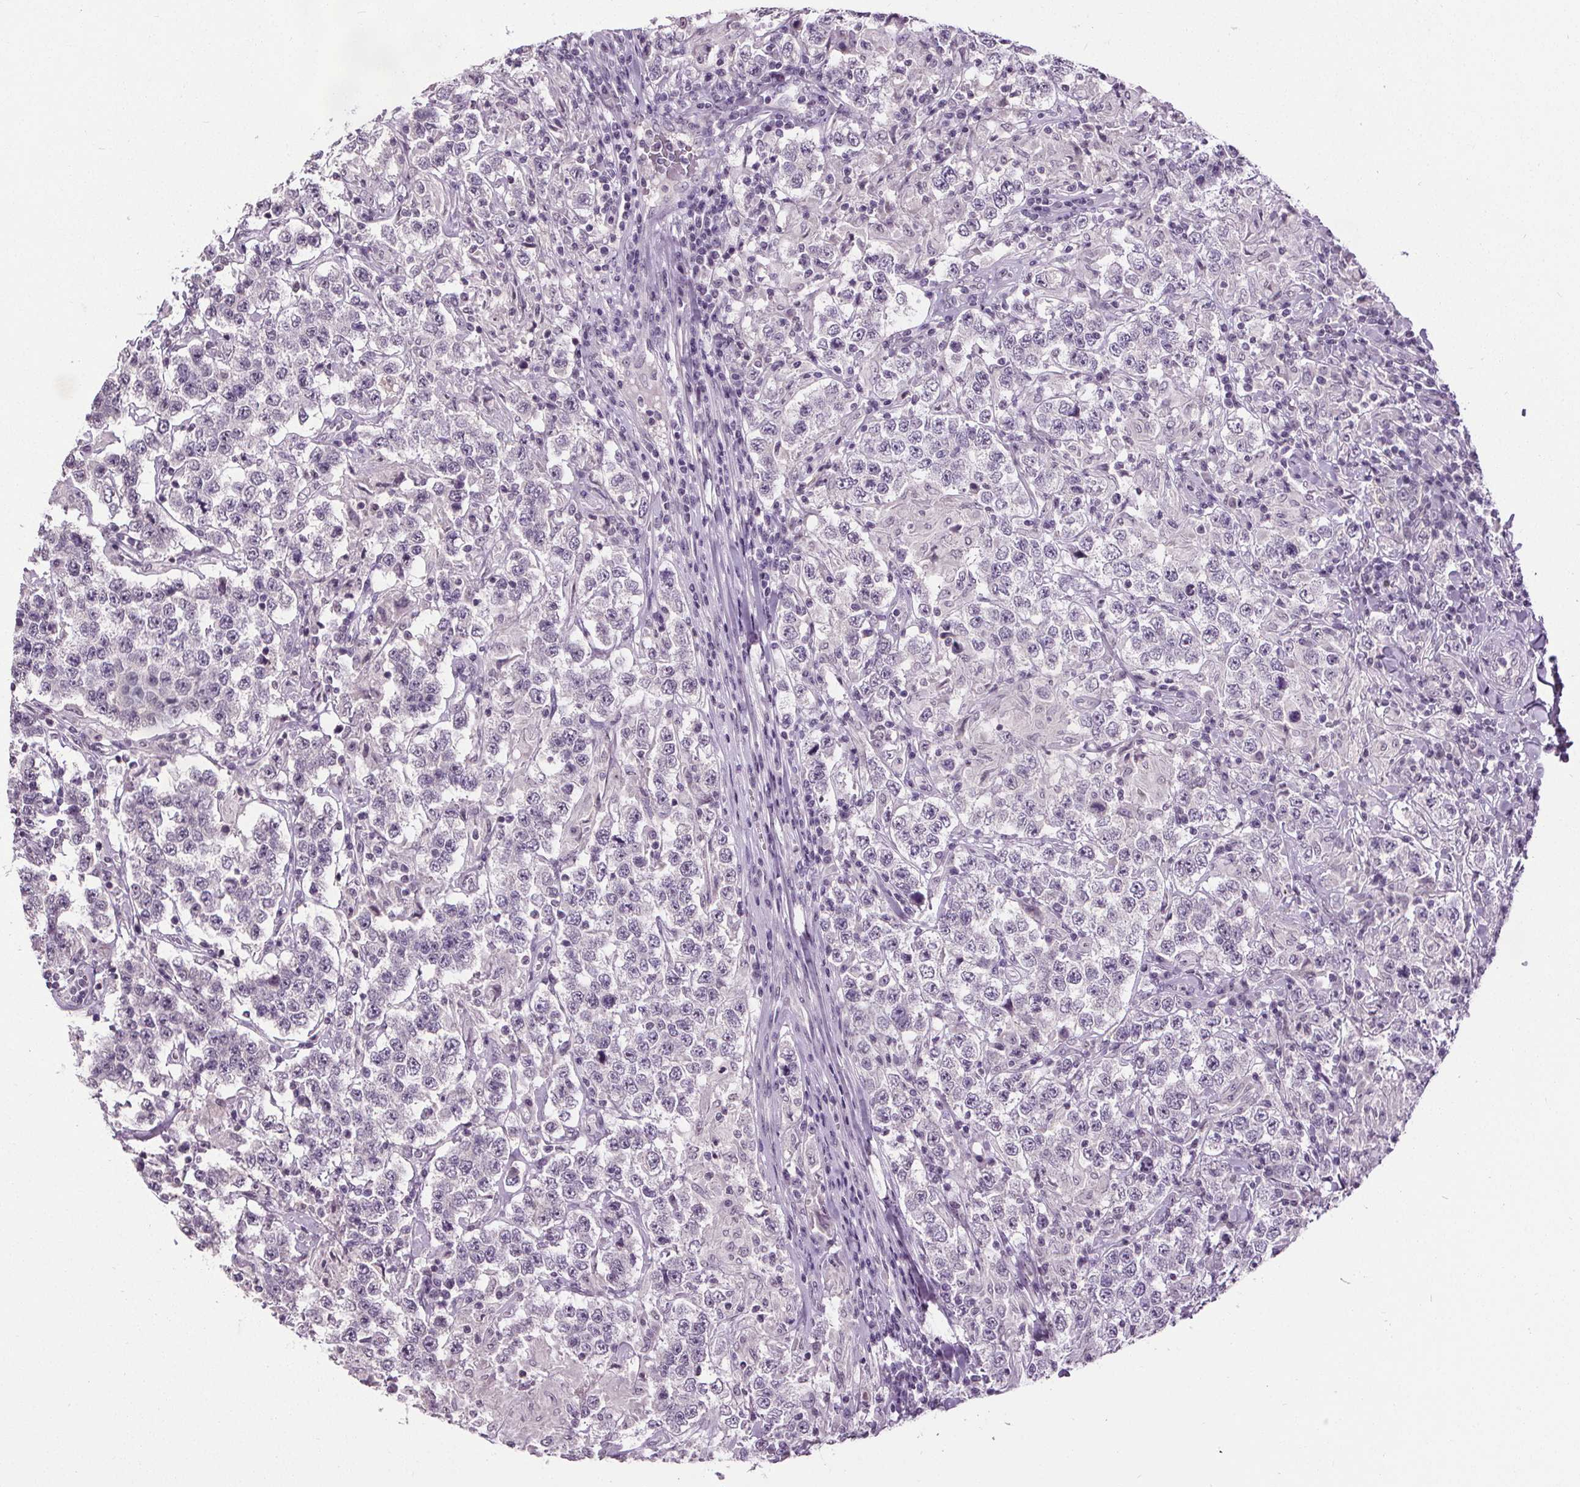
{"staining": {"intensity": "negative", "quantity": "none", "location": "none"}, "tissue": "testis cancer", "cell_type": "Tumor cells", "image_type": "cancer", "snomed": [{"axis": "morphology", "description": "Seminoma, NOS"}, {"axis": "morphology", "description": "Carcinoma, Embryonal, NOS"}, {"axis": "topography", "description": "Testis"}], "caption": "IHC histopathology image of neoplastic tissue: seminoma (testis) stained with DAB reveals no significant protein expression in tumor cells. (DAB (3,3'-diaminobenzidine) immunohistochemistry with hematoxylin counter stain).", "gene": "SLC2A9", "patient": {"sex": "male", "age": 41}}